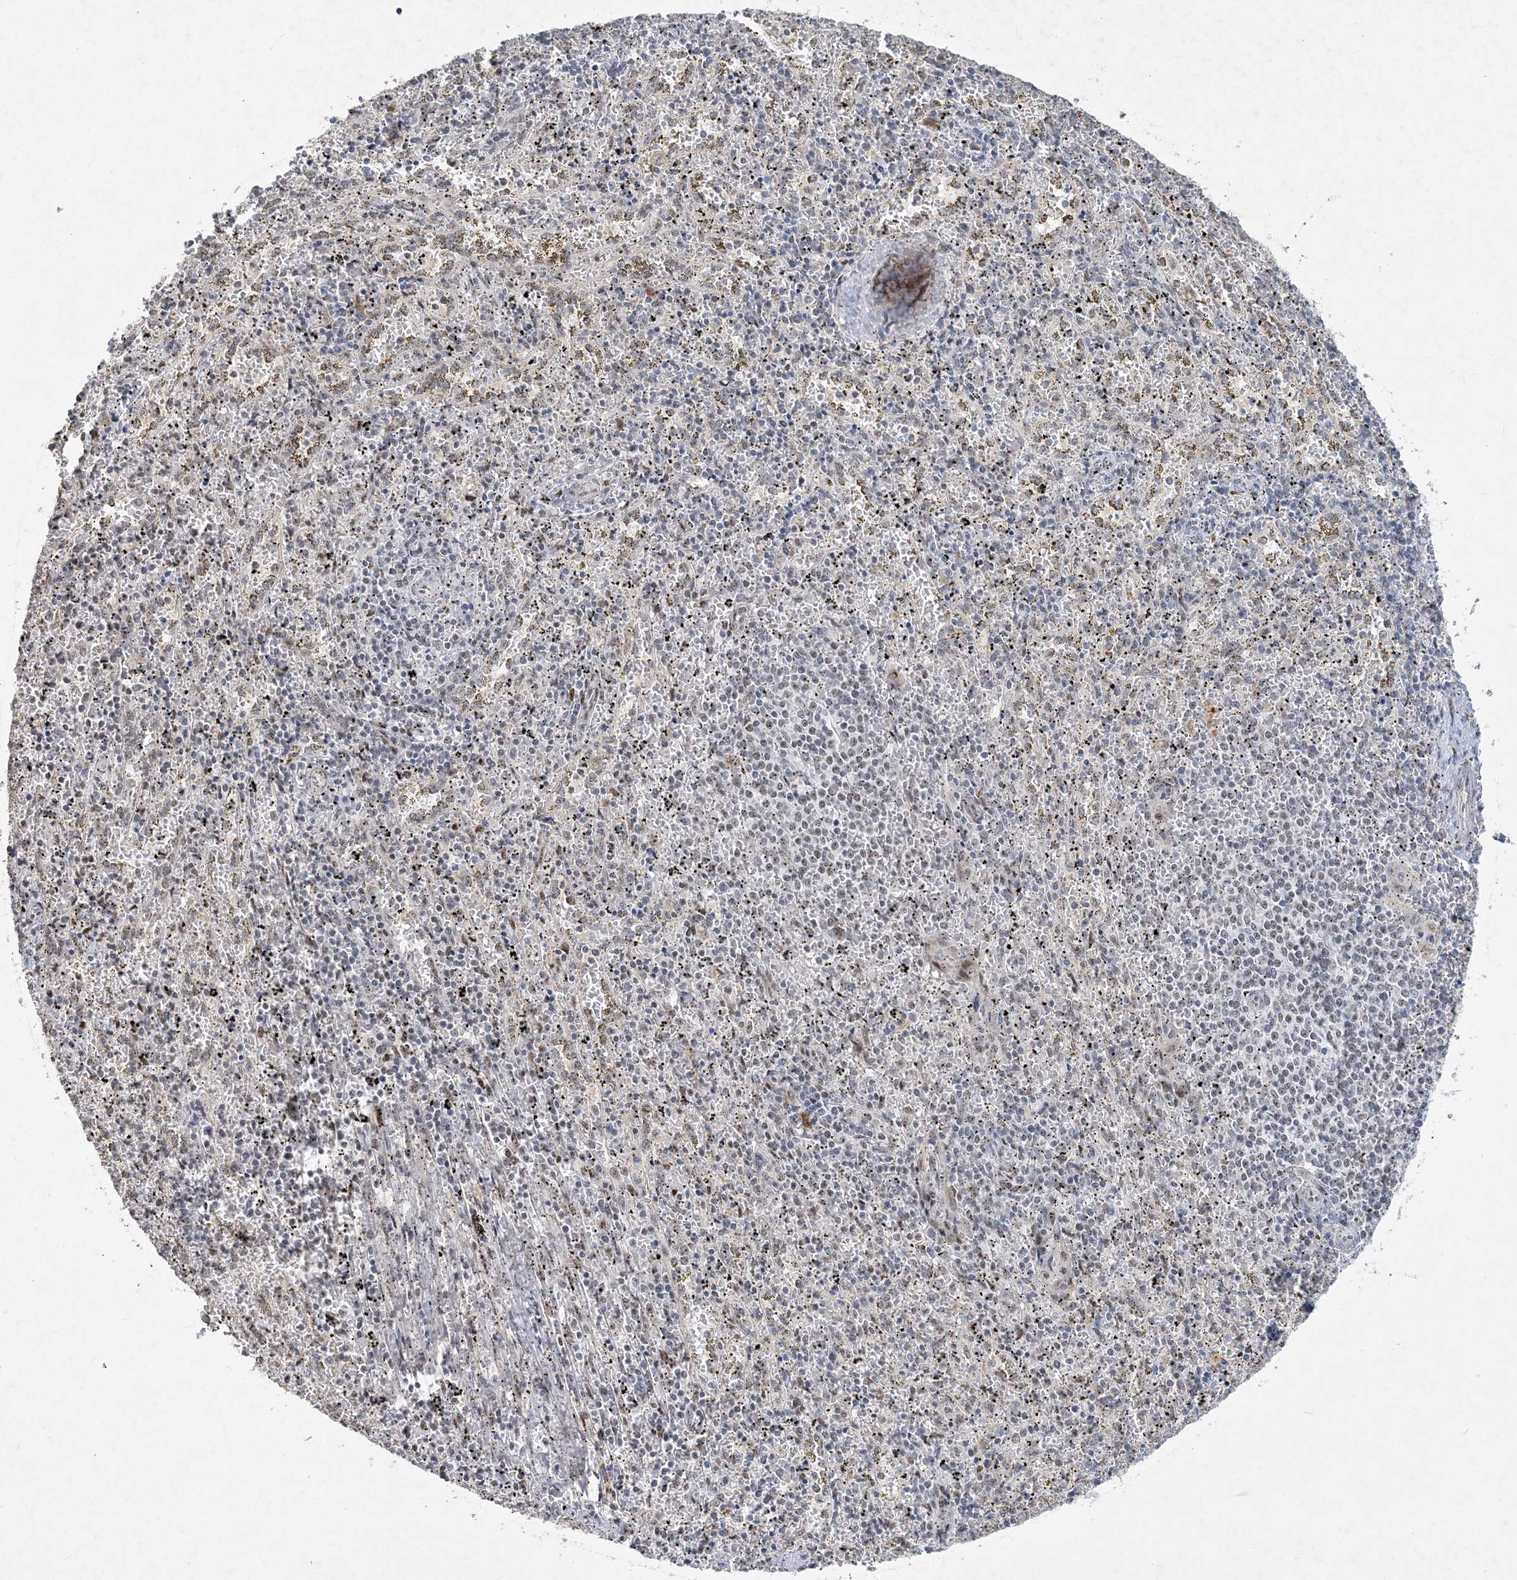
{"staining": {"intensity": "negative", "quantity": "none", "location": "none"}, "tissue": "spleen", "cell_type": "Cells in red pulp", "image_type": "normal", "snomed": [{"axis": "morphology", "description": "Normal tissue, NOS"}, {"axis": "topography", "description": "Spleen"}], "caption": "Human spleen stained for a protein using immunohistochemistry displays no staining in cells in red pulp.", "gene": "GIN1", "patient": {"sex": "male", "age": 11}}